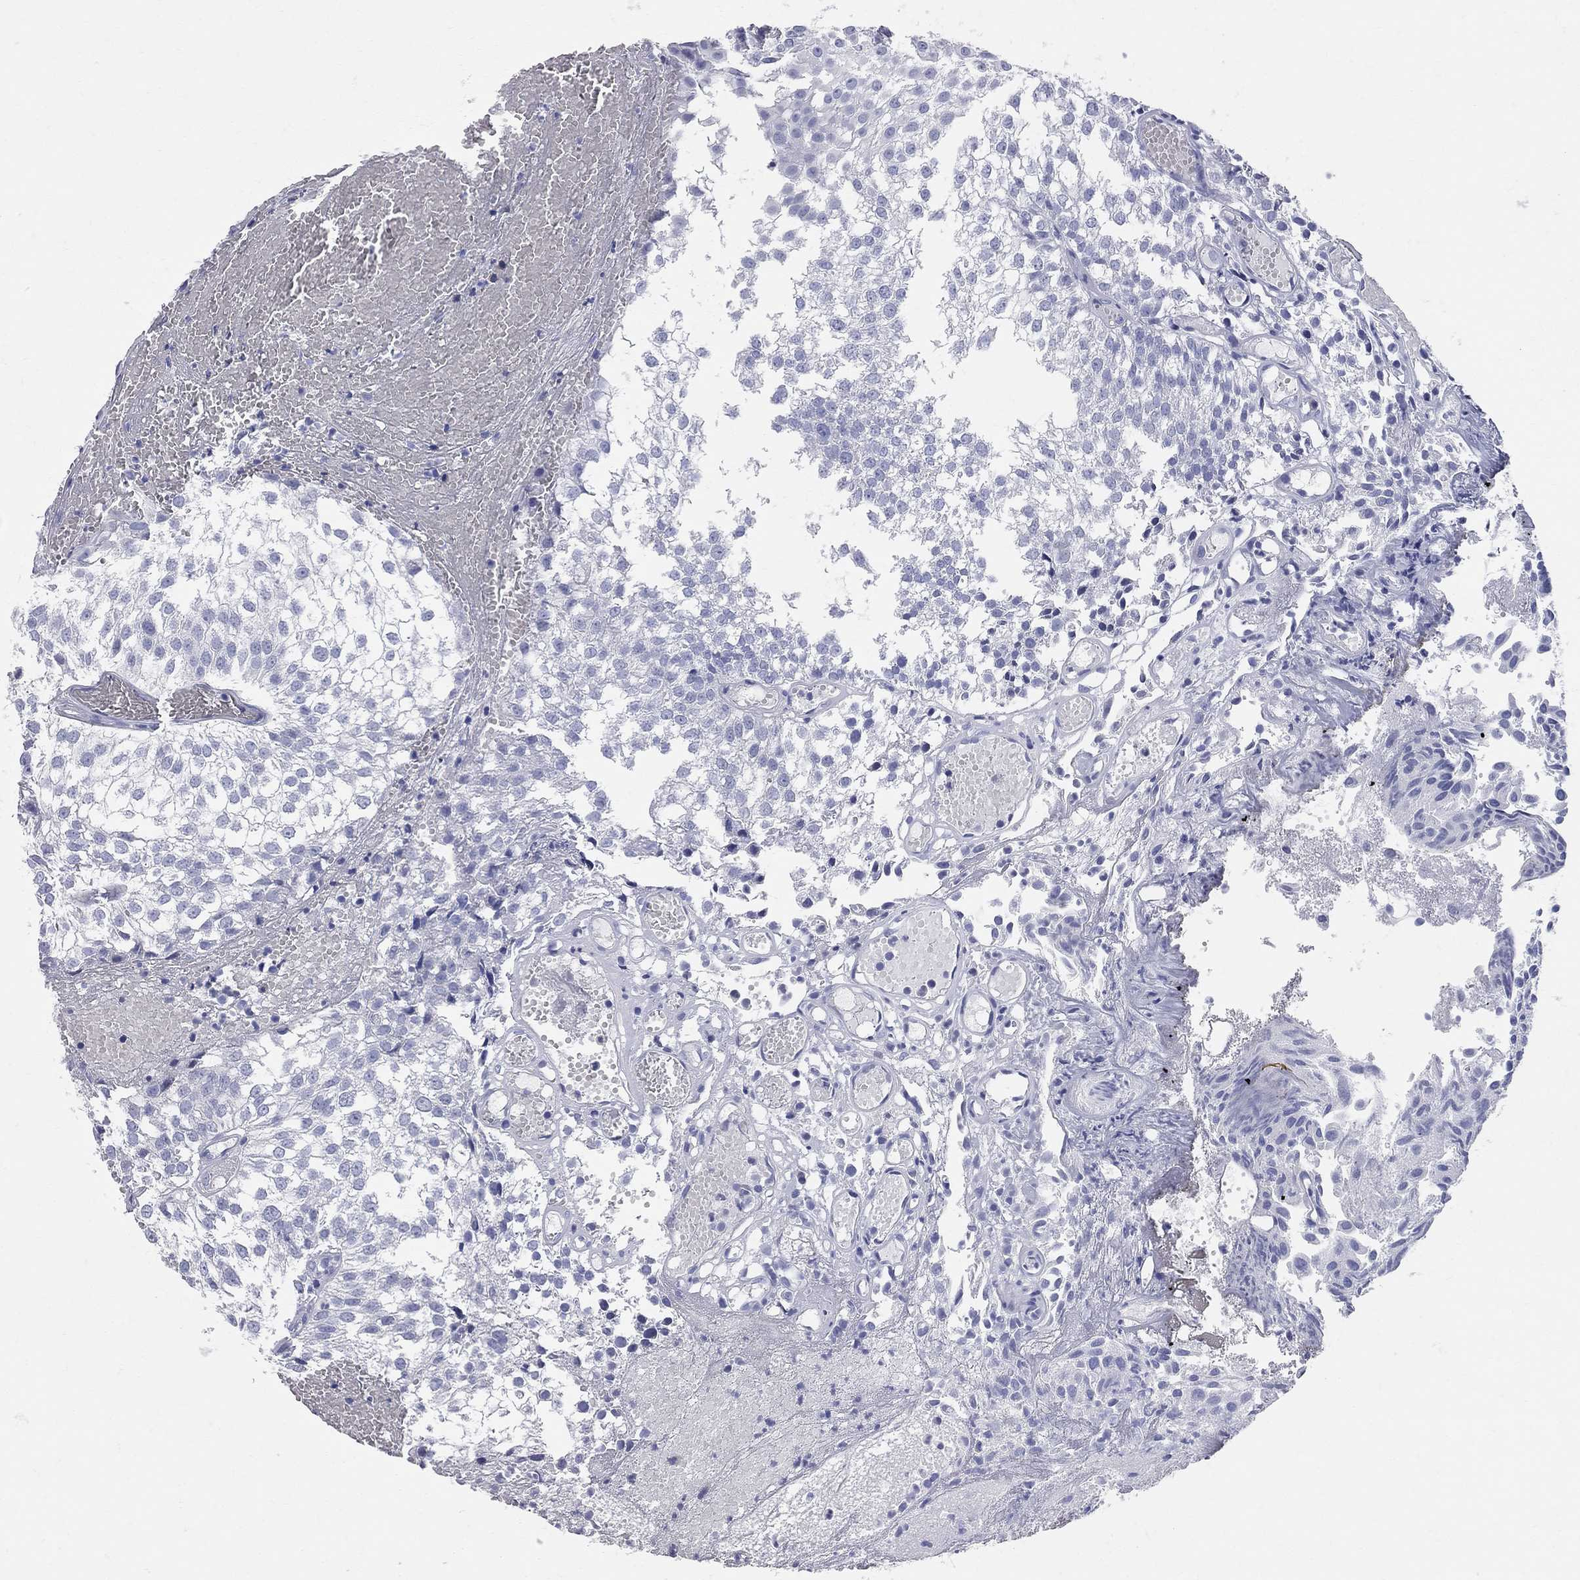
{"staining": {"intensity": "negative", "quantity": "none", "location": "none"}, "tissue": "urothelial cancer", "cell_type": "Tumor cells", "image_type": "cancer", "snomed": [{"axis": "morphology", "description": "Urothelial carcinoma, Low grade"}, {"axis": "topography", "description": "Urinary bladder"}], "caption": "Immunohistochemistry of urothelial cancer exhibits no positivity in tumor cells.", "gene": "AOX1", "patient": {"sex": "male", "age": 79}}